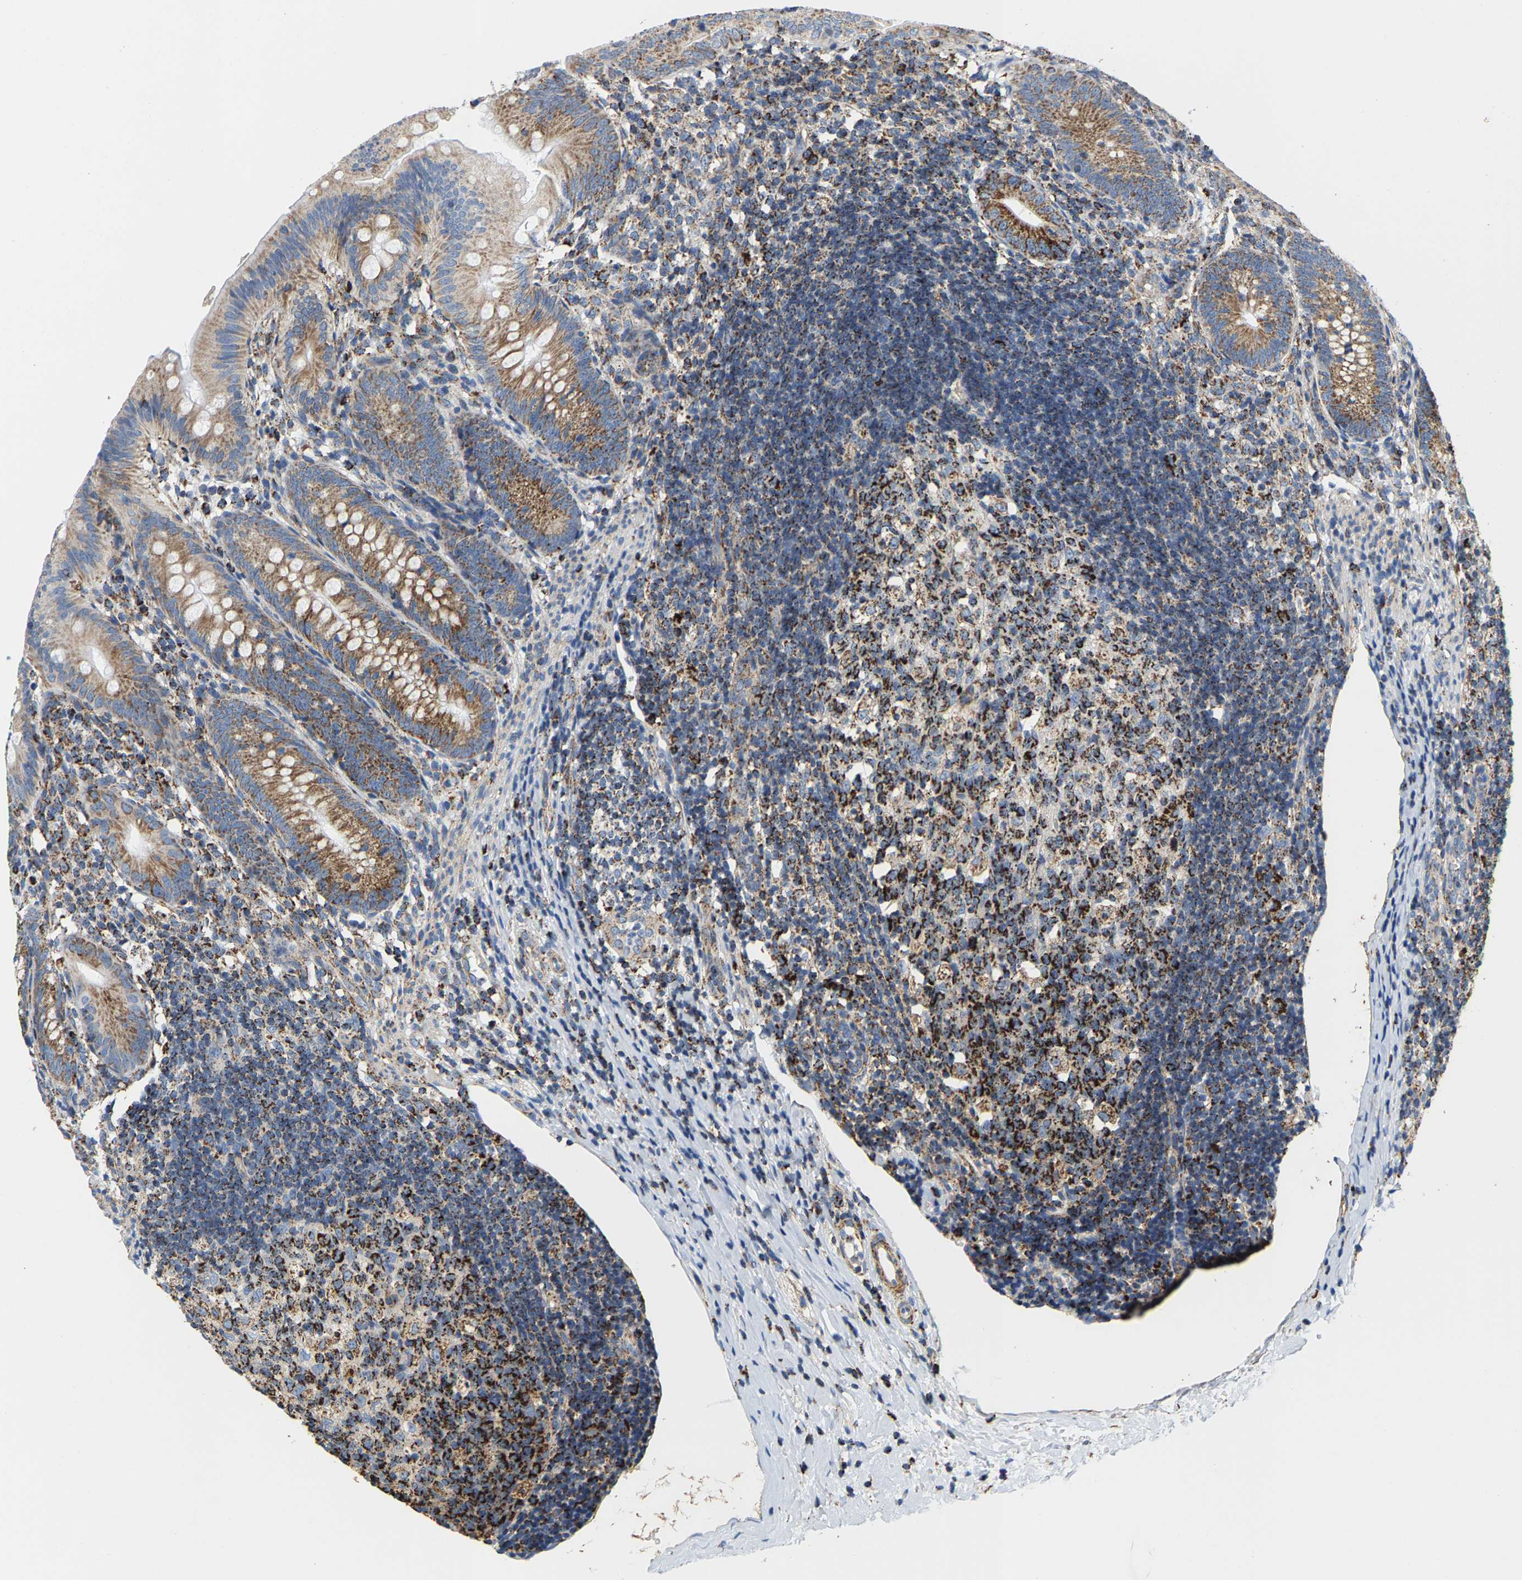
{"staining": {"intensity": "moderate", "quantity": ">75%", "location": "cytoplasmic/membranous"}, "tissue": "appendix", "cell_type": "Glandular cells", "image_type": "normal", "snomed": [{"axis": "morphology", "description": "Normal tissue, NOS"}, {"axis": "topography", "description": "Appendix"}], "caption": "Moderate cytoplasmic/membranous staining is identified in approximately >75% of glandular cells in benign appendix.", "gene": "SHMT2", "patient": {"sex": "male", "age": 1}}